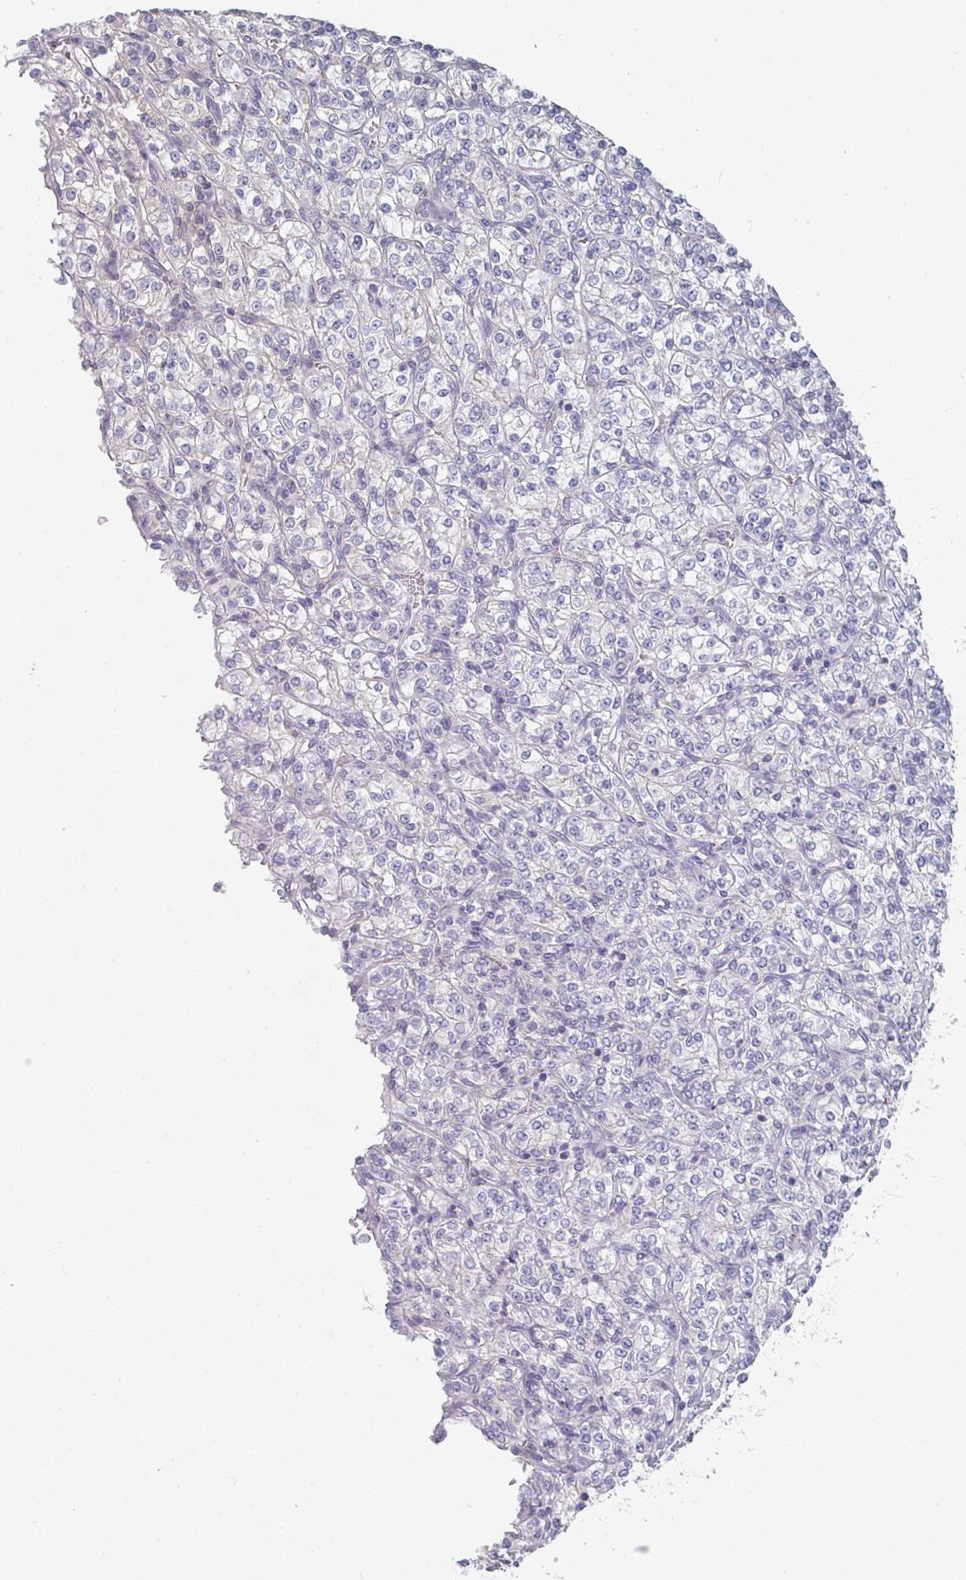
{"staining": {"intensity": "negative", "quantity": "none", "location": "none"}, "tissue": "renal cancer", "cell_type": "Tumor cells", "image_type": "cancer", "snomed": [{"axis": "morphology", "description": "Adenocarcinoma, NOS"}, {"axis": "topography", "description": "Kidney"}], "caption": "The photomicrograph displays no staining of tumor cells in renal cancer (adenocarcinoma).", "gene": "CHMP5", "patient": {"sex": "male", "age": 77}}